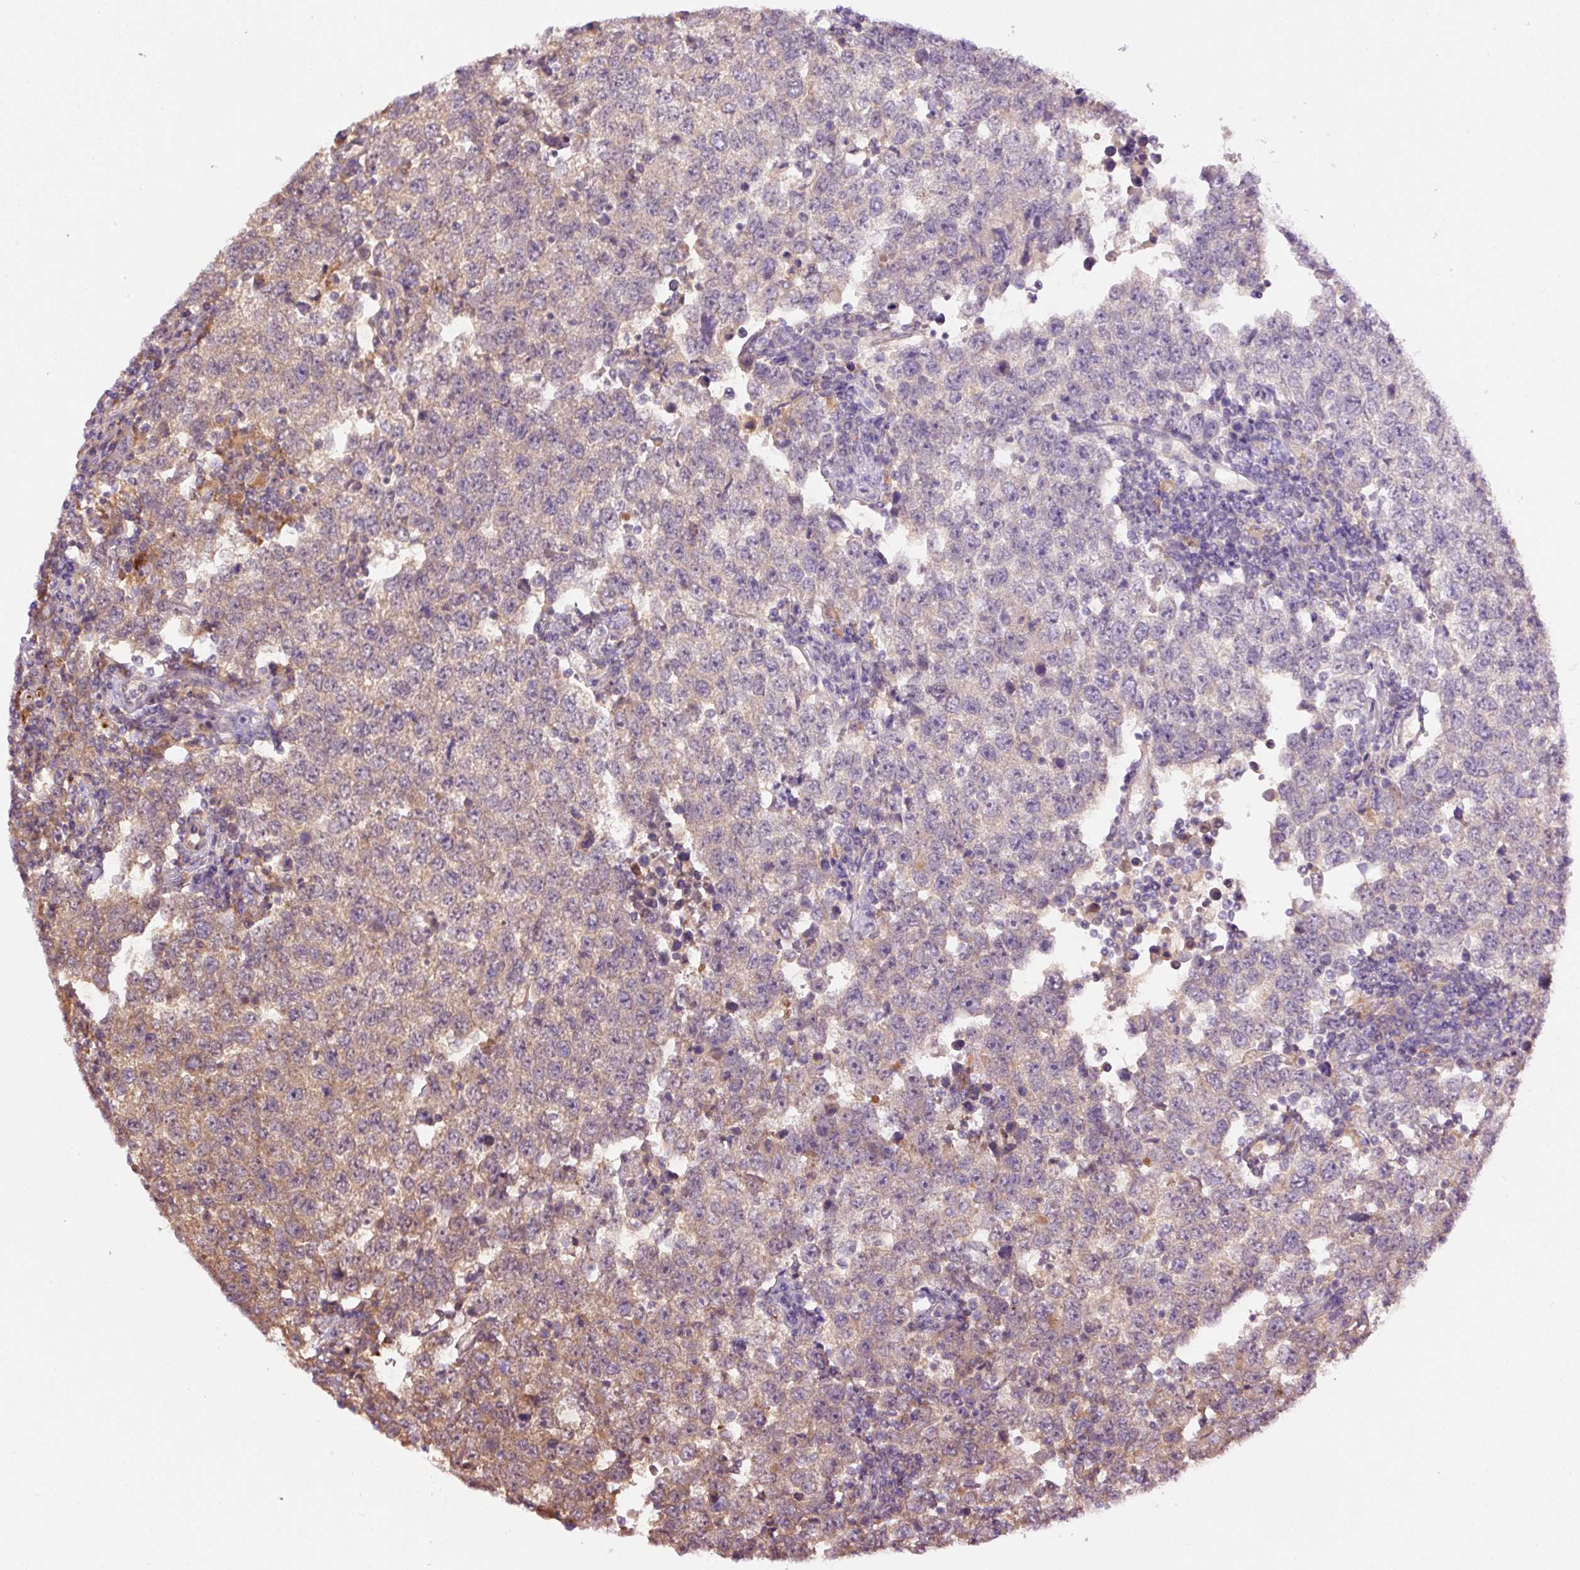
{"staining": {"intensity": "weak", "quantity": "25%-75%", "location": "cytoplasmic/membranous"}, "tissue": "testis cancer", "cell_type": "Tumor cells", "image_type": "cancer", "snomed": [{"axis": "morphology", "description": "Seminoma, NOS"}, {"axis": "morphology", "description": "Carcinoma, Embryonal, NOS"}, {"axis": "topography", "description": "Testis"}], "caption": "Immunohistochemistry micrograph of neoplastic tissue: human testis cancer stained using IHC displays low levels of weak protein expression localized specifically in the cytoplasmic/membranous of tumor cells, appearing as a cytoplasmic/membranous brown color.", "gene": "PCK2", "patient": {"sex": "male", "age": 28}}